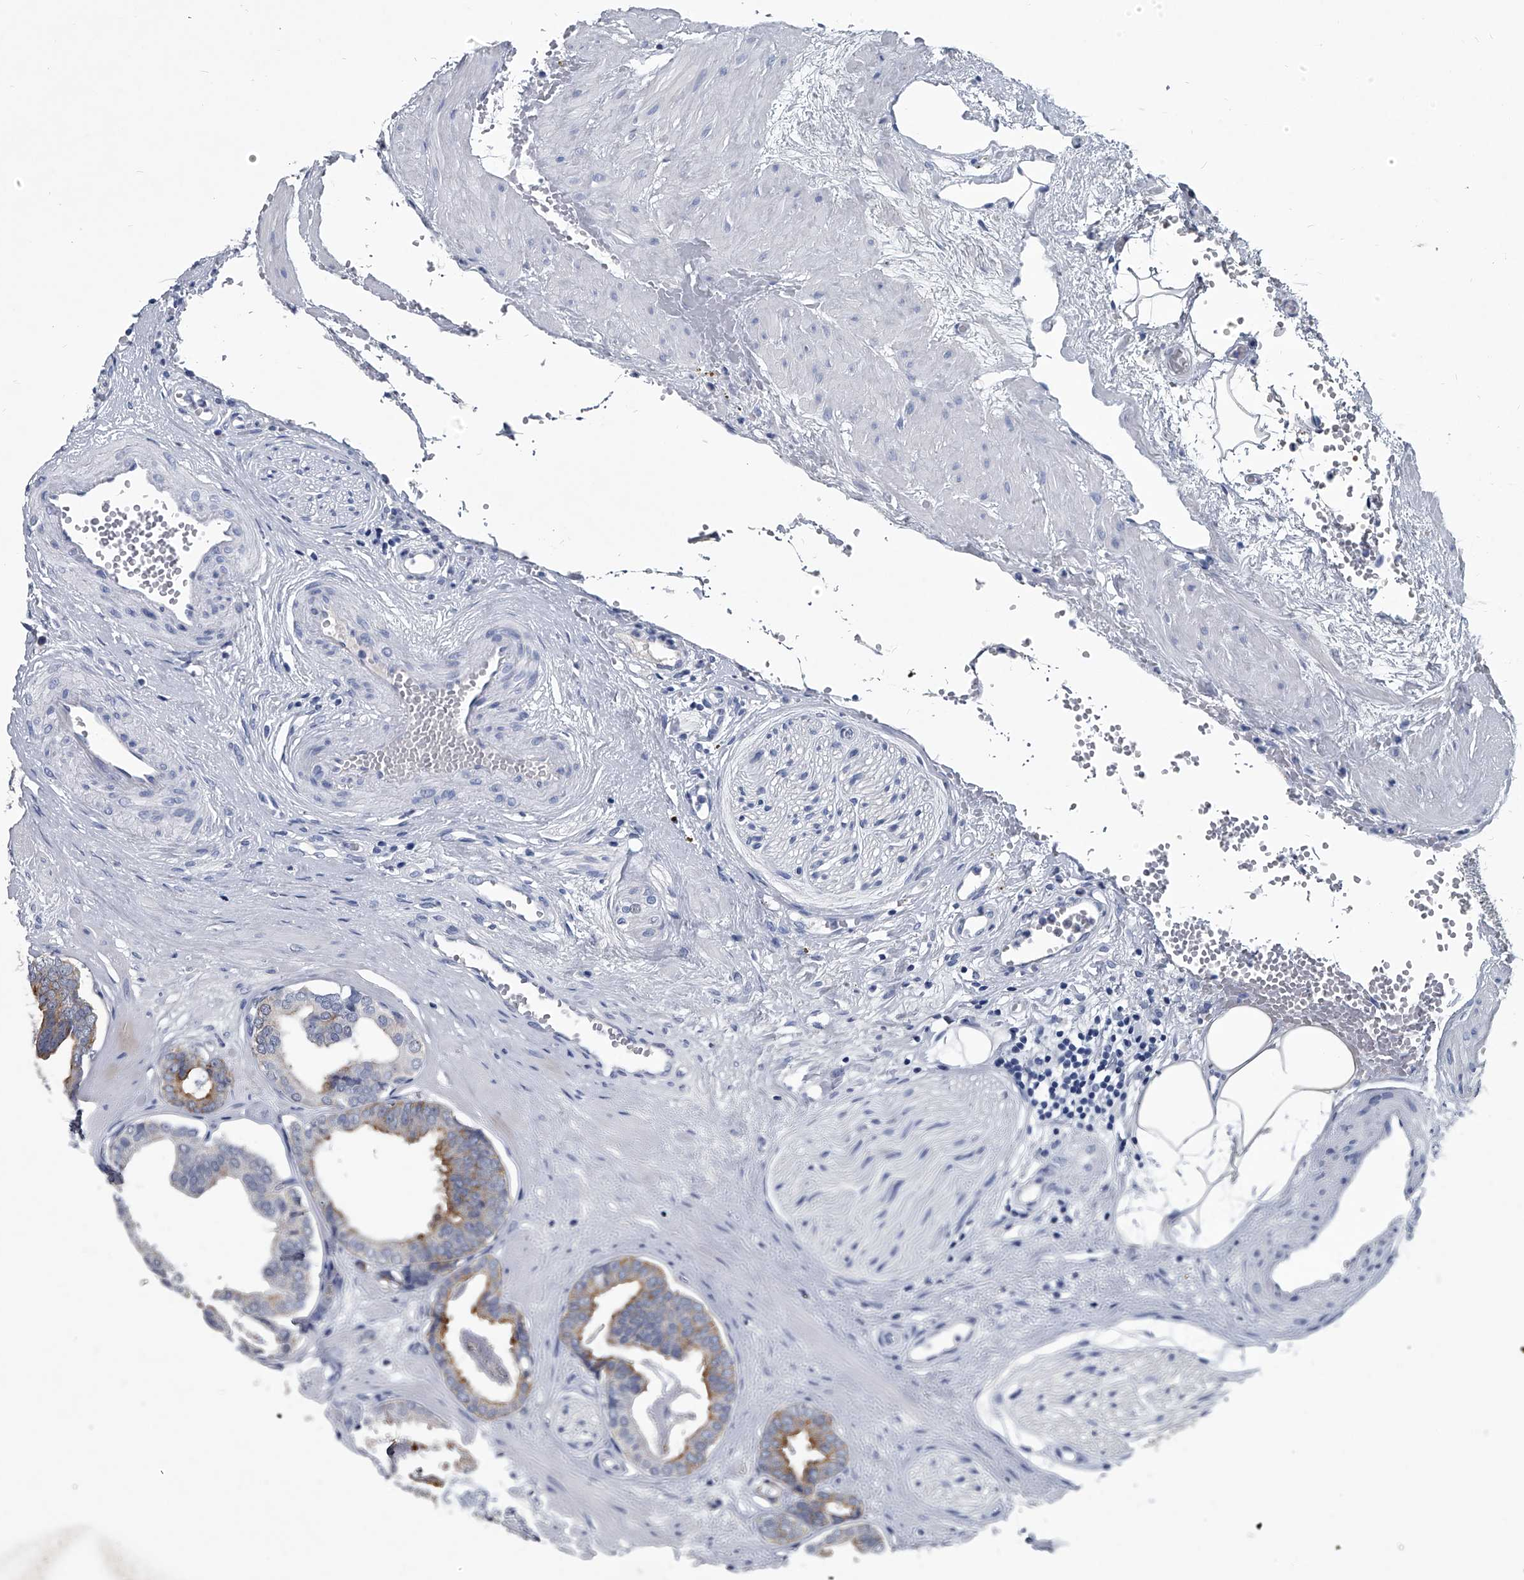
{"staining": {"intensity": "moderate", "quantity": ">75%", "location": "cytoplasmic/membranous"}, "tissue": "prostate cancer", "cell_type": "Tumor cells", "image_type": "cancer", "snomed": [{"axis": "morphology", "description": "Adenocarcinoma, Low grade"}, {"axis": "topography", "description": "Prostate"}], "caption": "DAB immunohistochemical staining of human prostate low-grade adenocarcinoma exhibits moderate cytoplasmic/membranous protein staining in about >75% of tumor cells. (brown staining indicates protein expression, while blue staining denotes nuclei).", "gene": "BCAS1", "patient": {"sex": "male", "age": 53}}